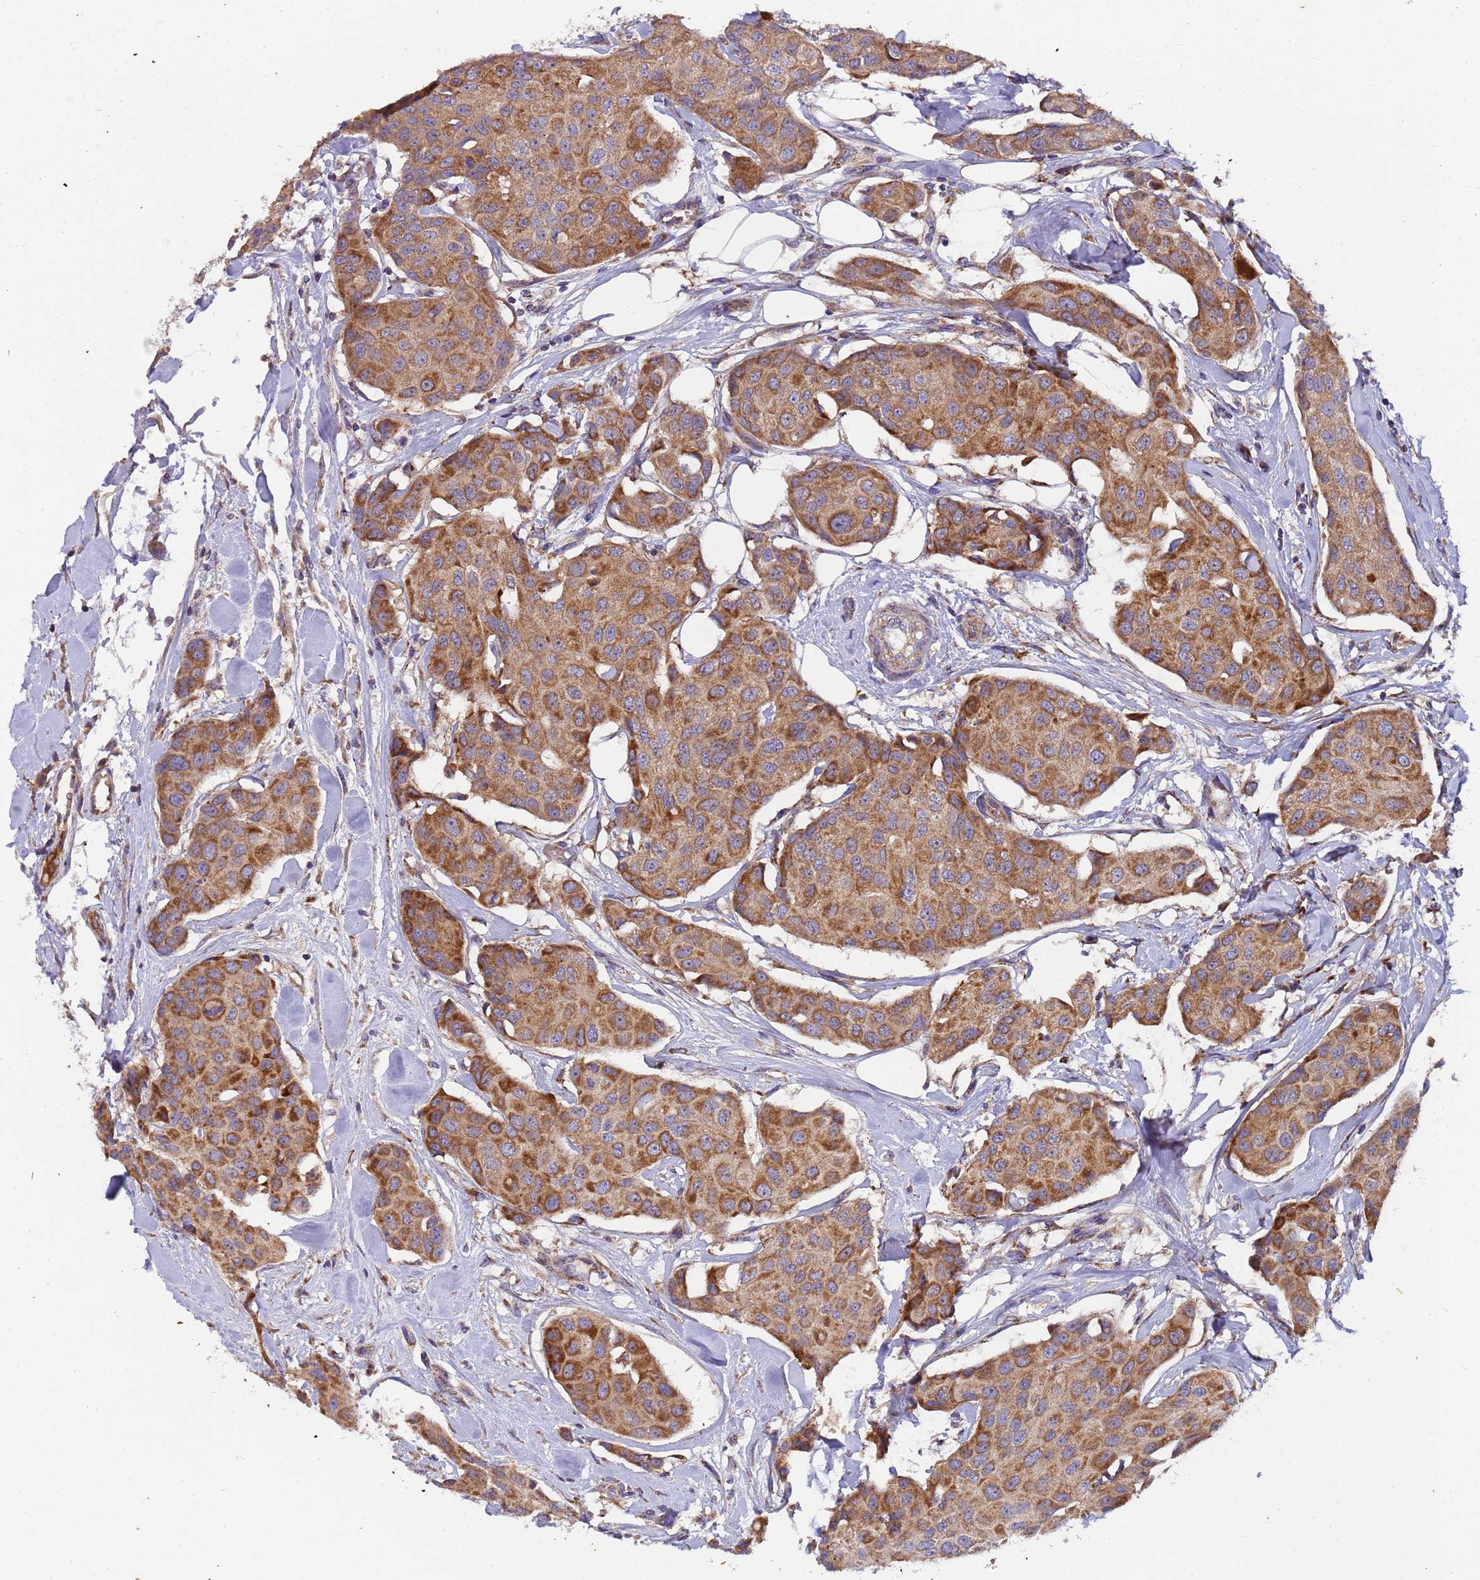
{"staining": {"intensity": "moderate", "quantity": ">75%", "location": "cytoplasmic/membranous"}, "tissue": "breast cancer", "cell_type": "Tumor cells", "image_type": "cancer", "snomed": [{"axis": "morphology", "description": "Duct carcinoma"}, {"axis": "topography", "description": "Breast"}, {"axis": "topography", "description": "Lymph node"}], "caption": "Protein expression analysis of human breast cancer reveals moderate cytoplasmic/membranous expression in approximately >75% of tumor cells.", "gene": "TMEM126A", "patient": {"sex": "female", "age": 80}}